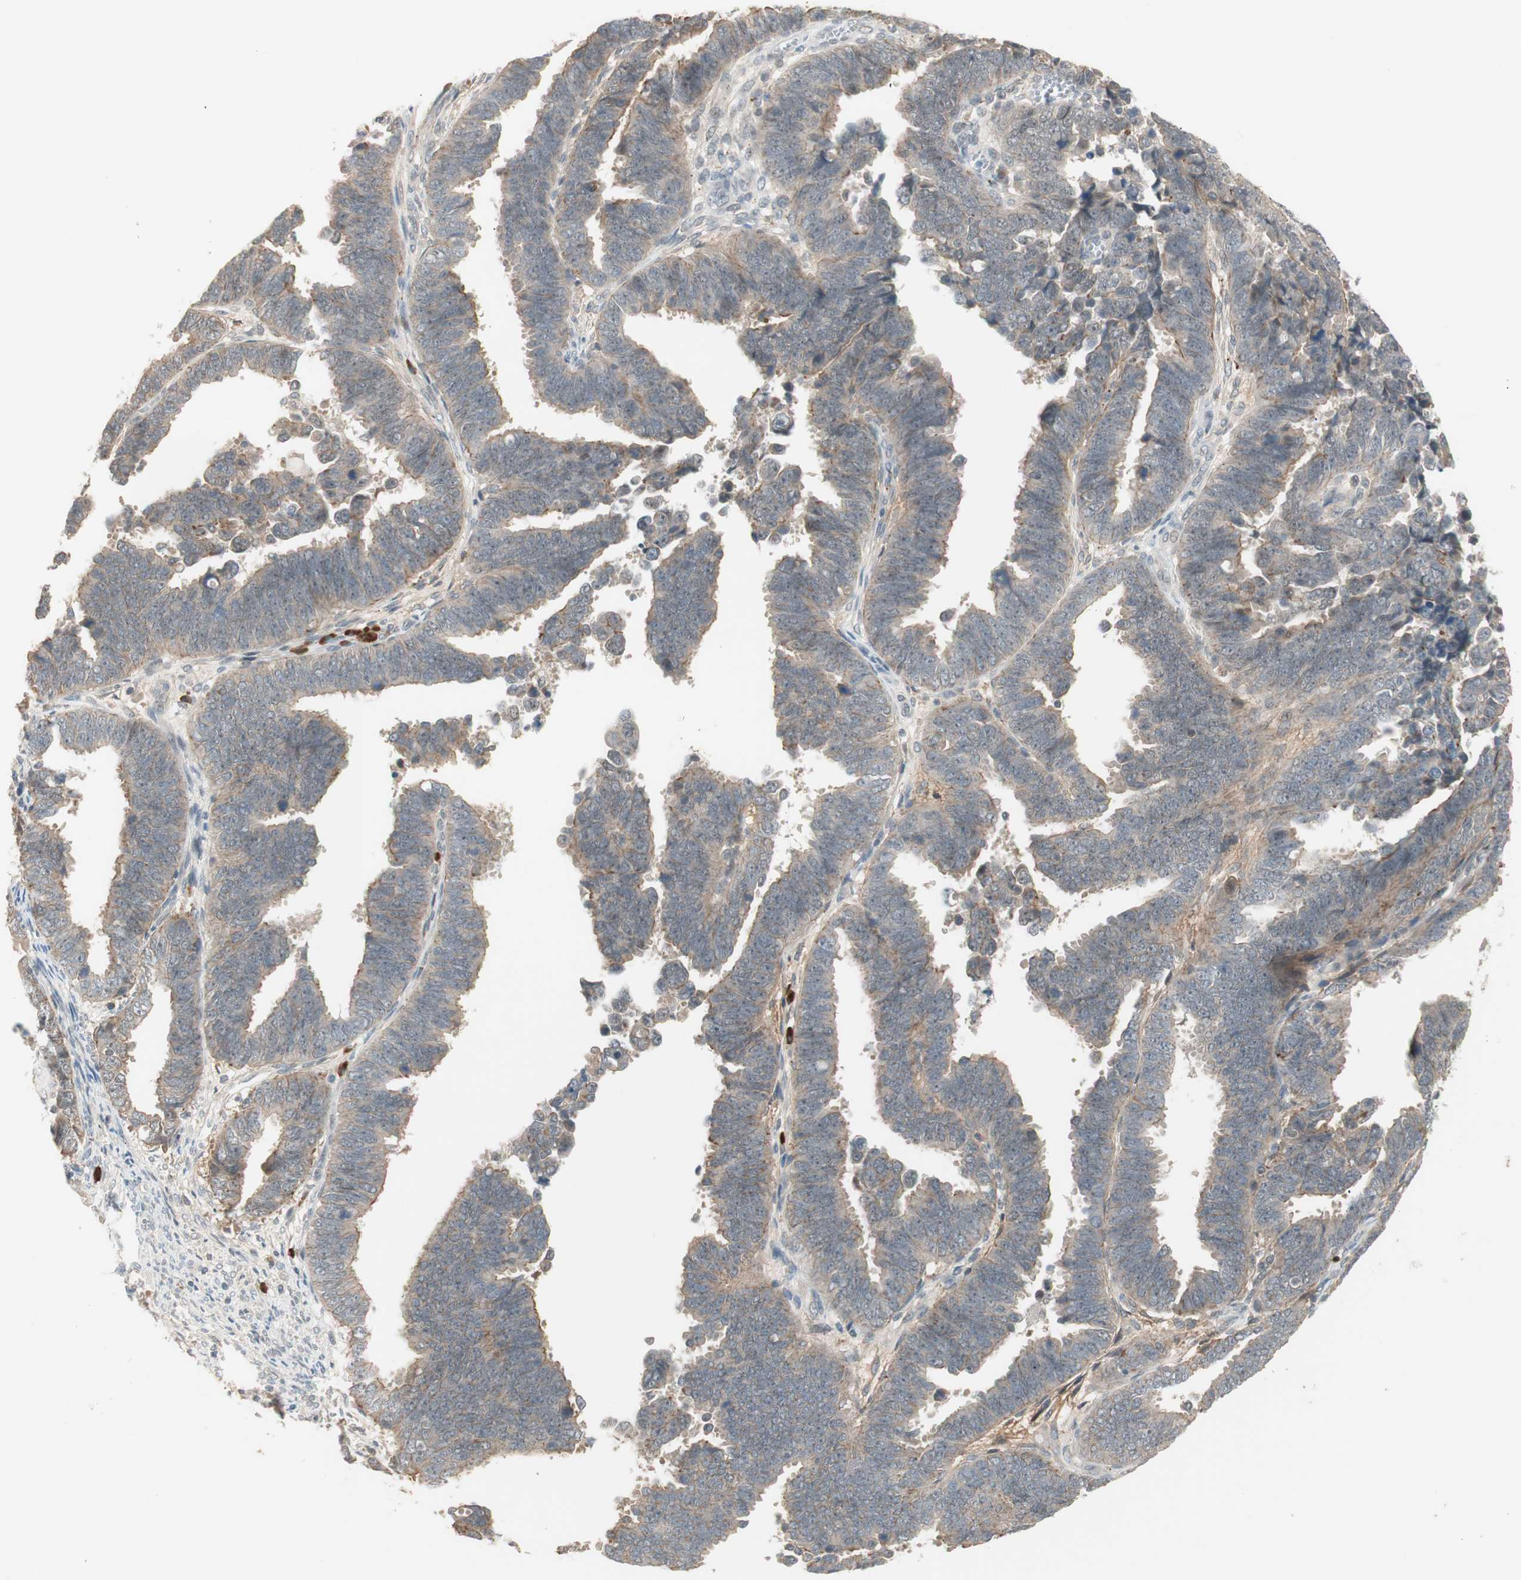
{"staining": {"intensity": "weak", "quantity": ">75%", "location": "cytoplasmic/membranous"}, "tissue": "endometrial cancer", "cell_type": "Tumor cells", "image_type": "cancer", "snomed": [{"axis": "morphology", "description": "Adenocarcinoma, NOS"}, {"axis": "topography", "description": "Endometrium"}], "caption": "Immunohistochemistry (IHC) (DAB (3,3'-diaminobenzidine)) staining of endometrial adenocarcinoma displays weak cytoplasmic/membranous protein positivity in about >75% of tumor cells.", "gene": "RNGTT", "patient": {"sex": "female", "age": 75}}